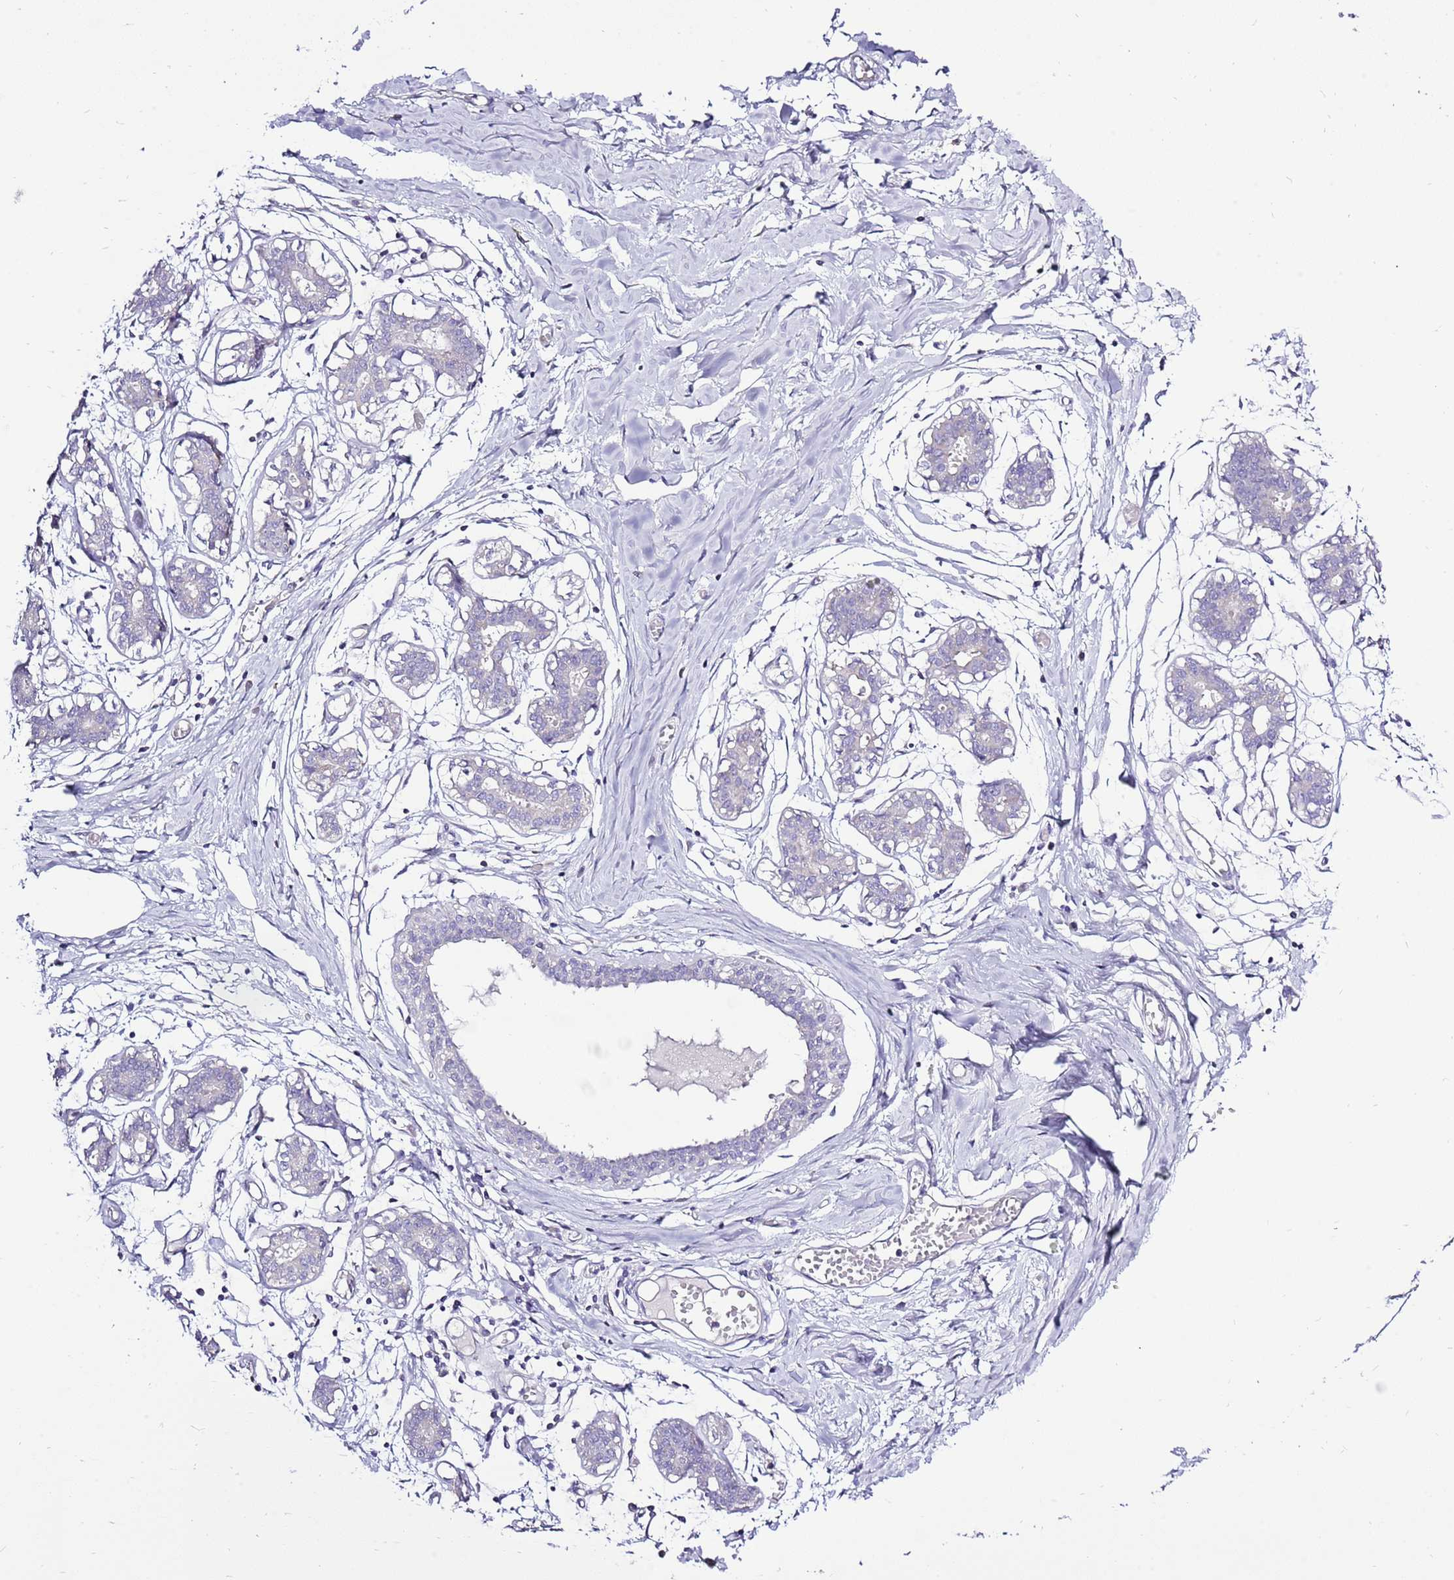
{"staining": {"intensity": "negative", "quantity": "none", "location": "none"}, "tissue": "breast", "cell_type": "Adipocytes", "image_type": "normal", "snomed": [{"axis": "morphology", "description": "Normal tissue, NOS"}, {"axis": "topography", "description": "Breast"}], "caption": "Immunohistochemical staining of normal human breast displays no significant staining in adipocytes. The staining is performed using DAB (3,3'-diaminobenzidine) brown chromogen with nuclei counter-stained in using hematoxylin.", "gene": "GLCE", "patient": {"sex": "female", "age": 27}}